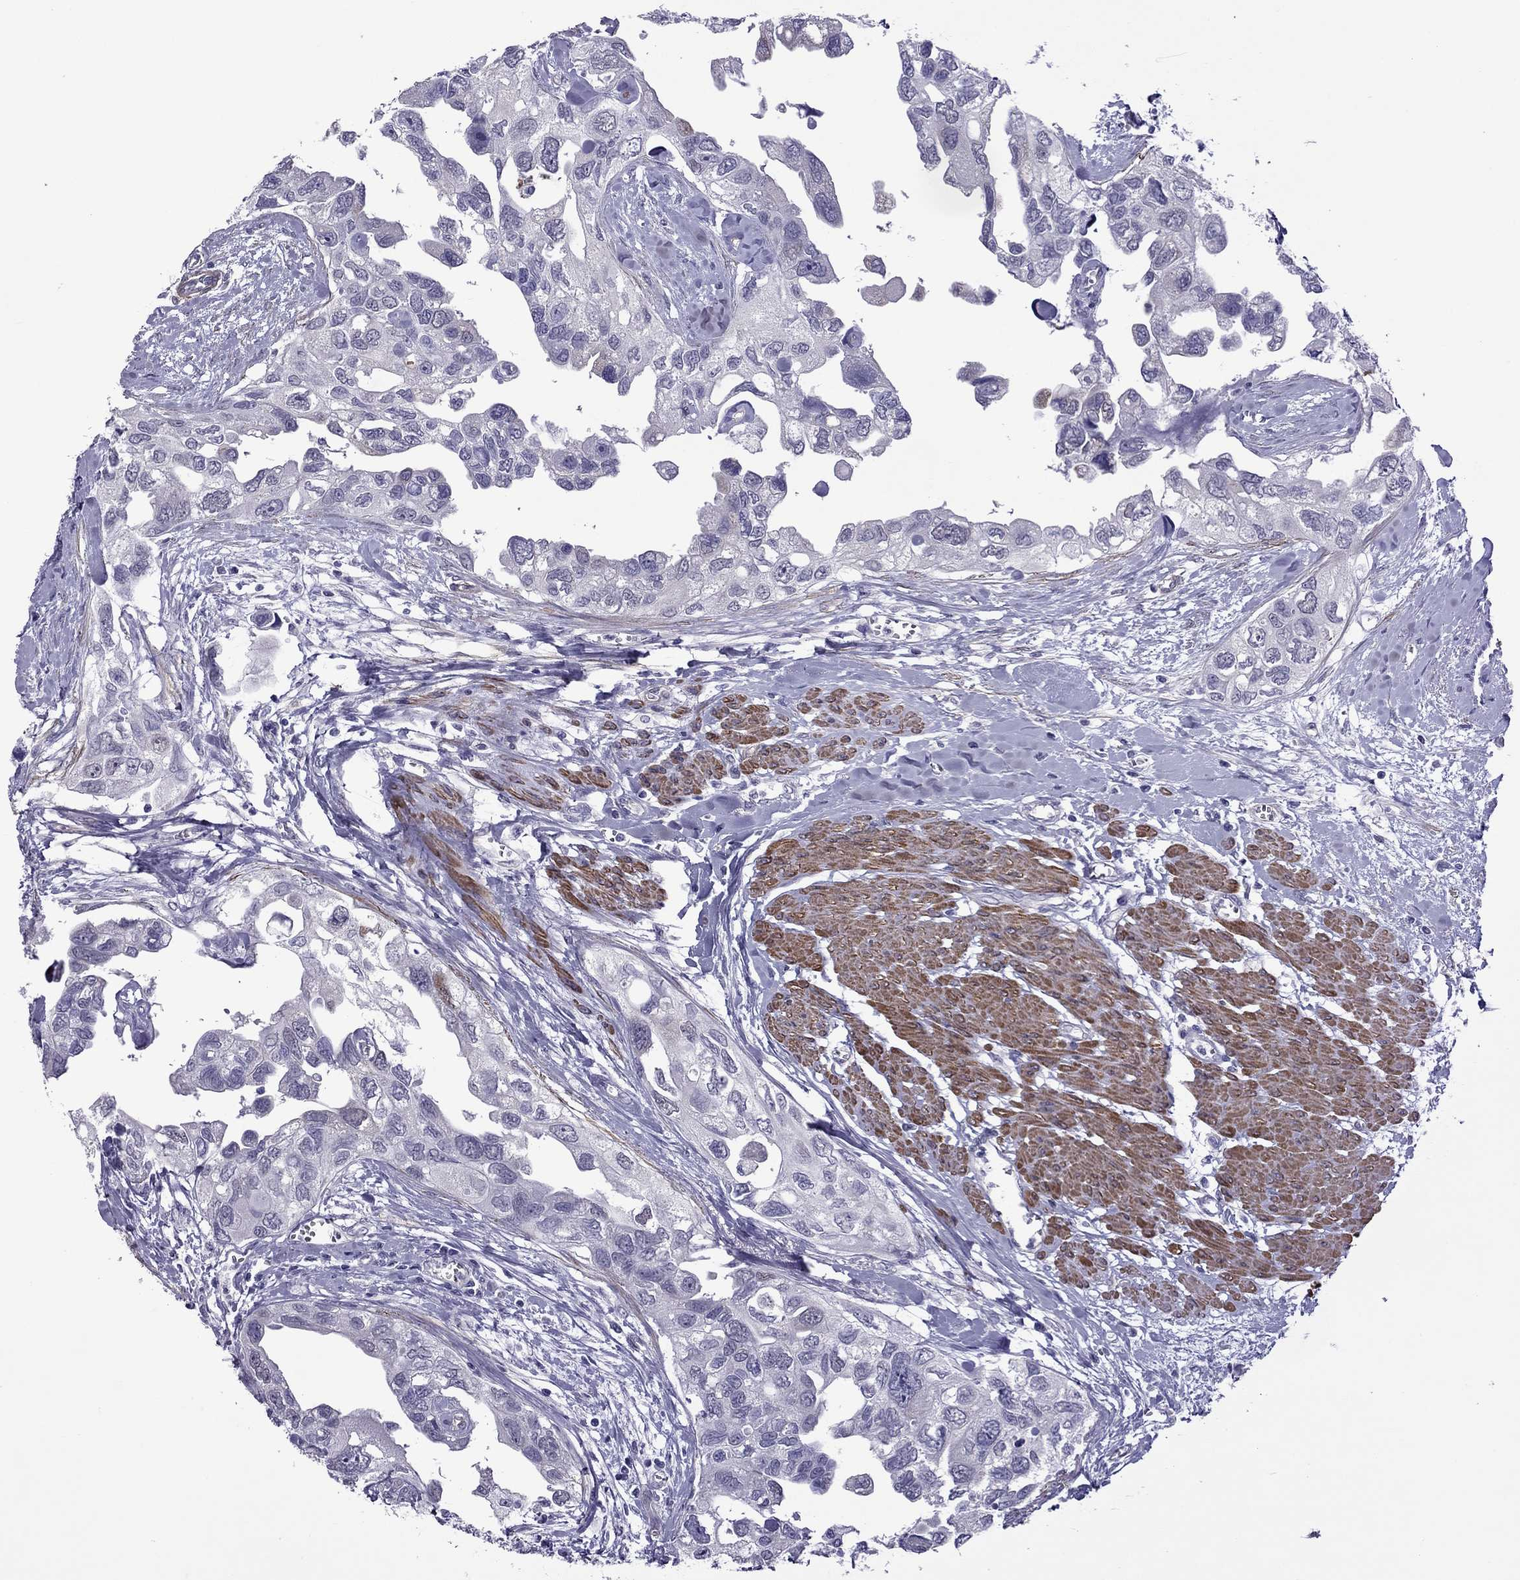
{"staining": {"intensity": "negative", "quantity": "none", "location": "none"}, "tissue": "urothelial cancer", "cell_type": "Tumor cells", "image_type": "cancer", "snomed": [{"axis": "morphology", "description": "Urothelial carcinoma, High grade"}, {"axis": "topography", "description": "Urinary bladder"}], "caption": "Tumor cells show no significant positivity in urothelial cancer. (DAB immunohistochemistry (IHC) with hematoxylin counter stain).", "gene": "CHRNA5", "patient": {"sex": "male", "age": 59}}